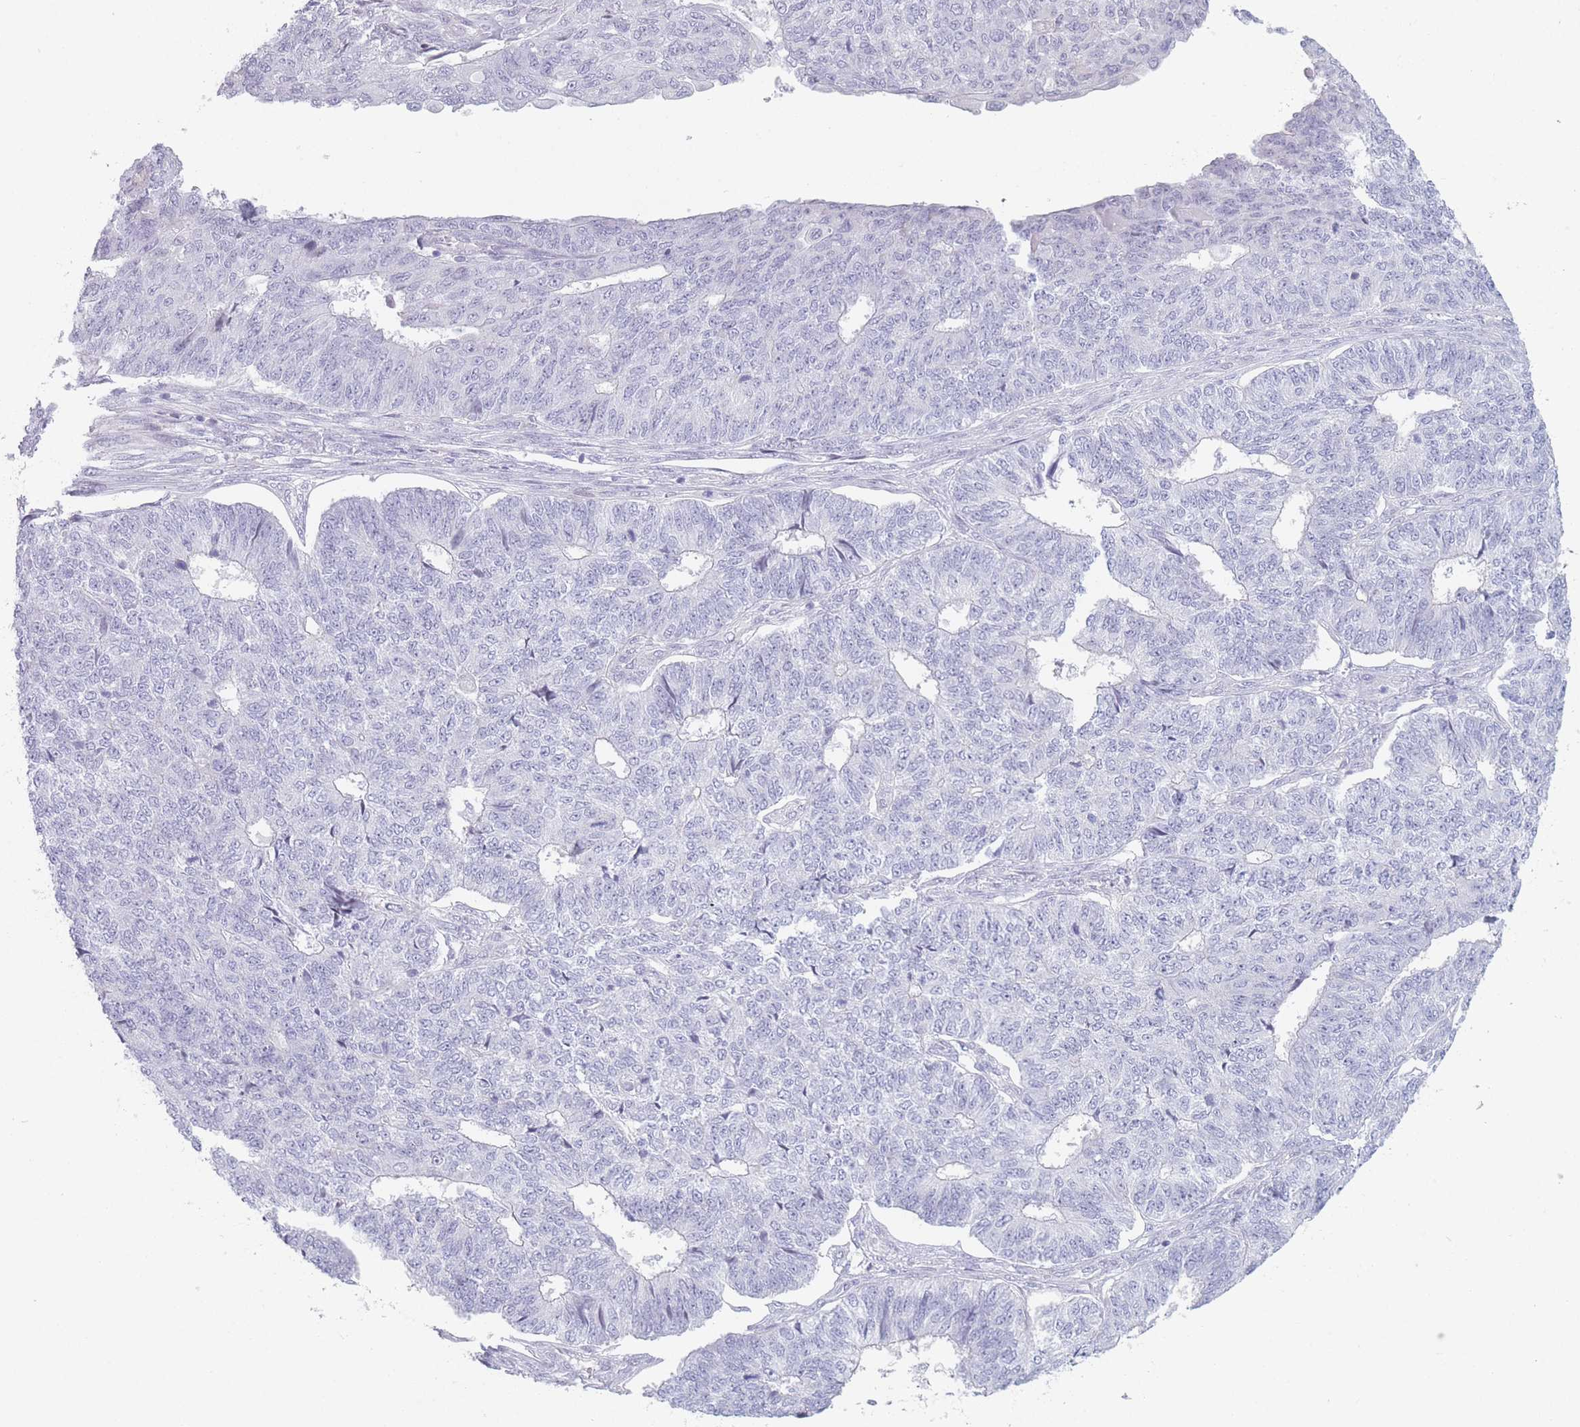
{"staining": {"intensity": "negative", "quantity": "none", "location": "none"}, "tissue": "endometrial cancer", "cell_type": "Tumor cells", "image_type": "cancer", "snomed": [{"axis": "morphology", "description": "Adenocarcinoma, NOS"}, {"axis": "topography", "description": "Endometrium"}], "caption": "Tumor cells show no significant staining in endometrial cancer.", "gene": "PLEKHG2", "patient": {"sex": "female", "age": 32}}